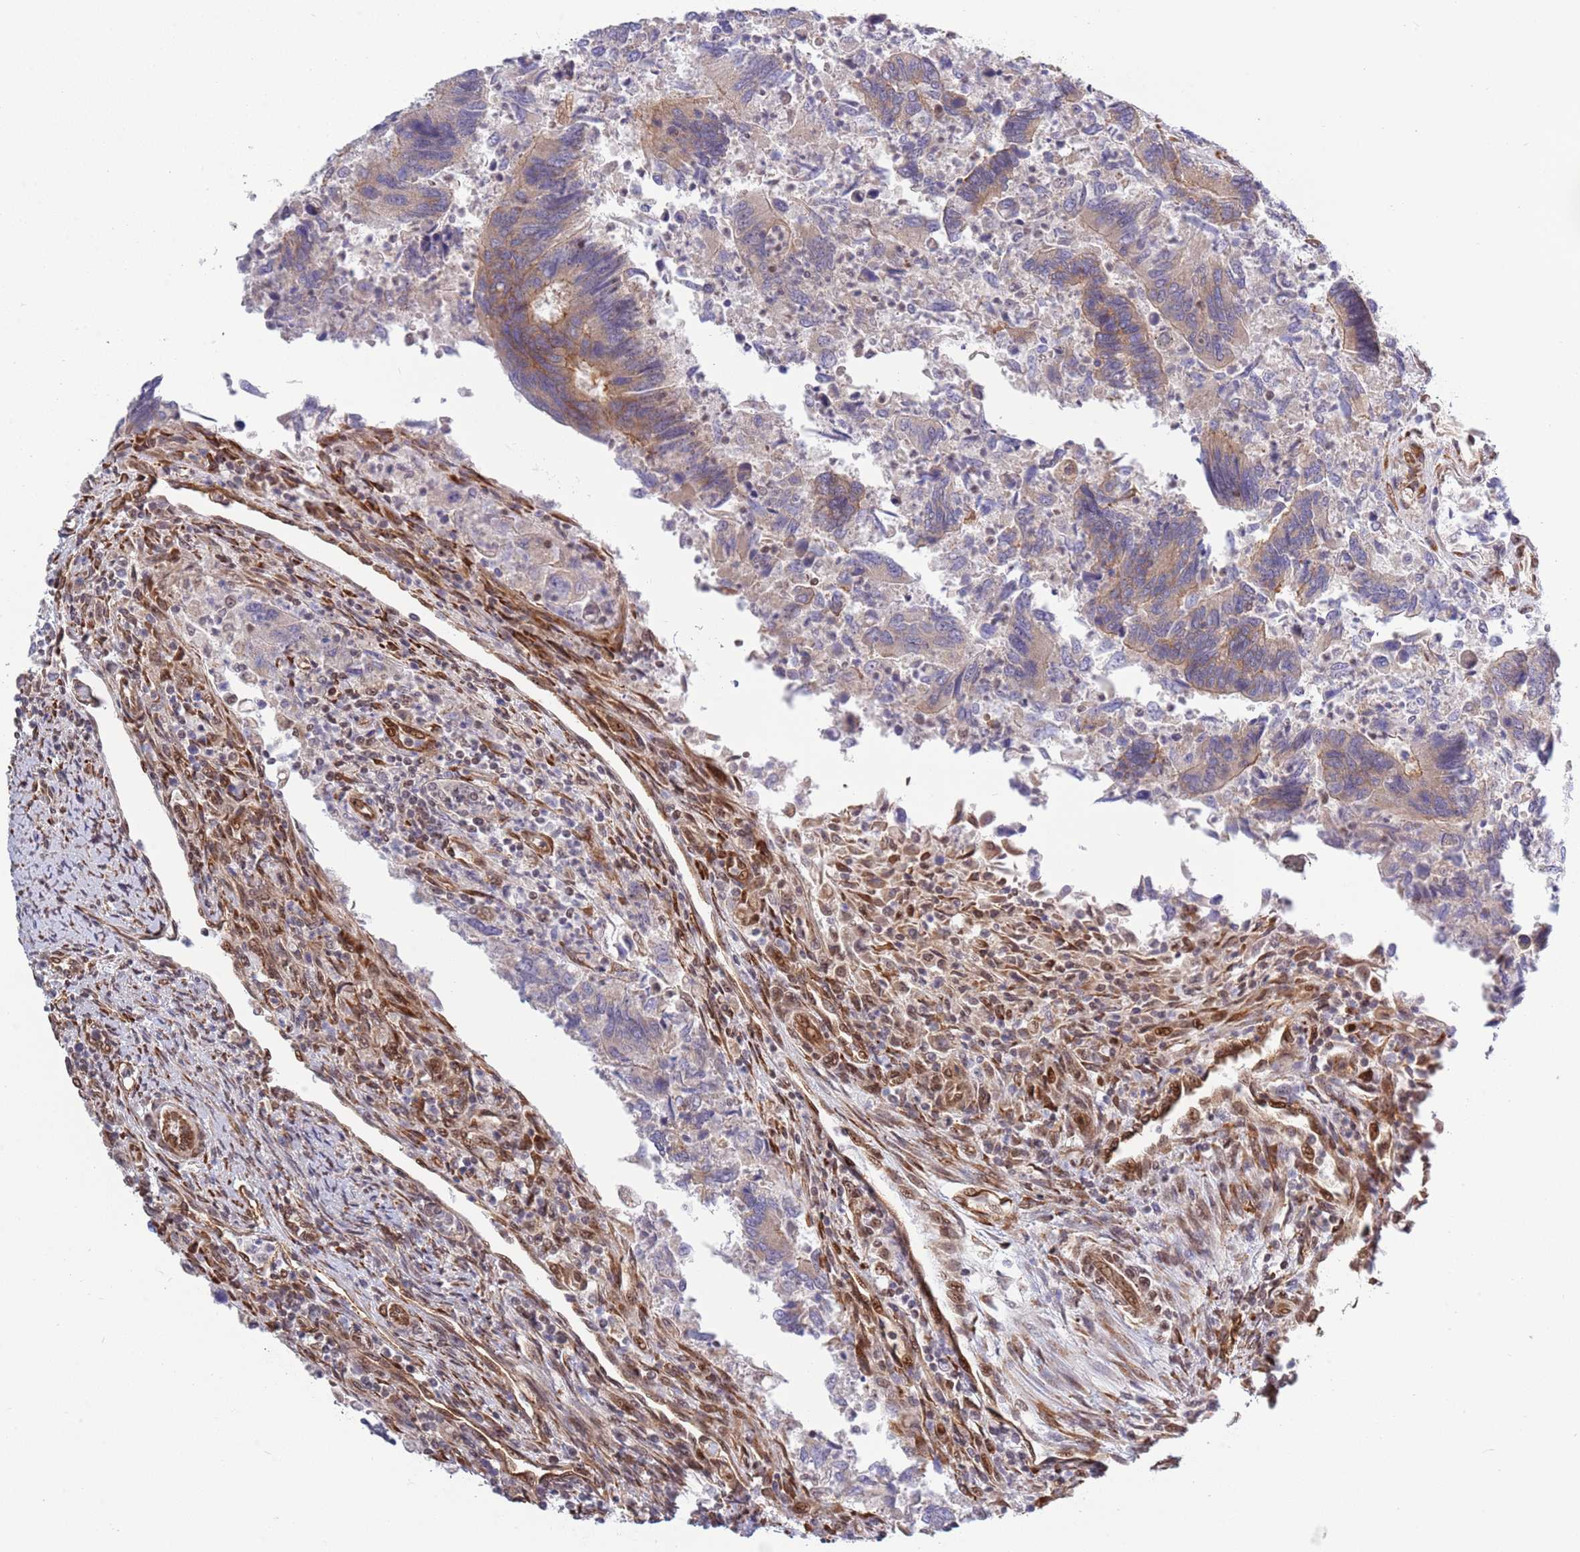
{"staining": {"intensity": "moderate", "quantity": "25%-75%", "location": "cytoplasmic/membranous"}, "tissue": "colorectal cancer", "cell_type": "Tumor cells", "image_type": "cancer", "snomed": [{"axis": "morphology", "description": "Adenocarcinoma, NOS"}, {"axis": "topography", "description": "Colon"}], "caption": "A histopathology image of human colorectal cancer stained for a protein displays moderate cytoplasmic/membranous brown staining in tumor cells.", "gene": "TBX10", "patient": {"sex": "female", "age": 67}}